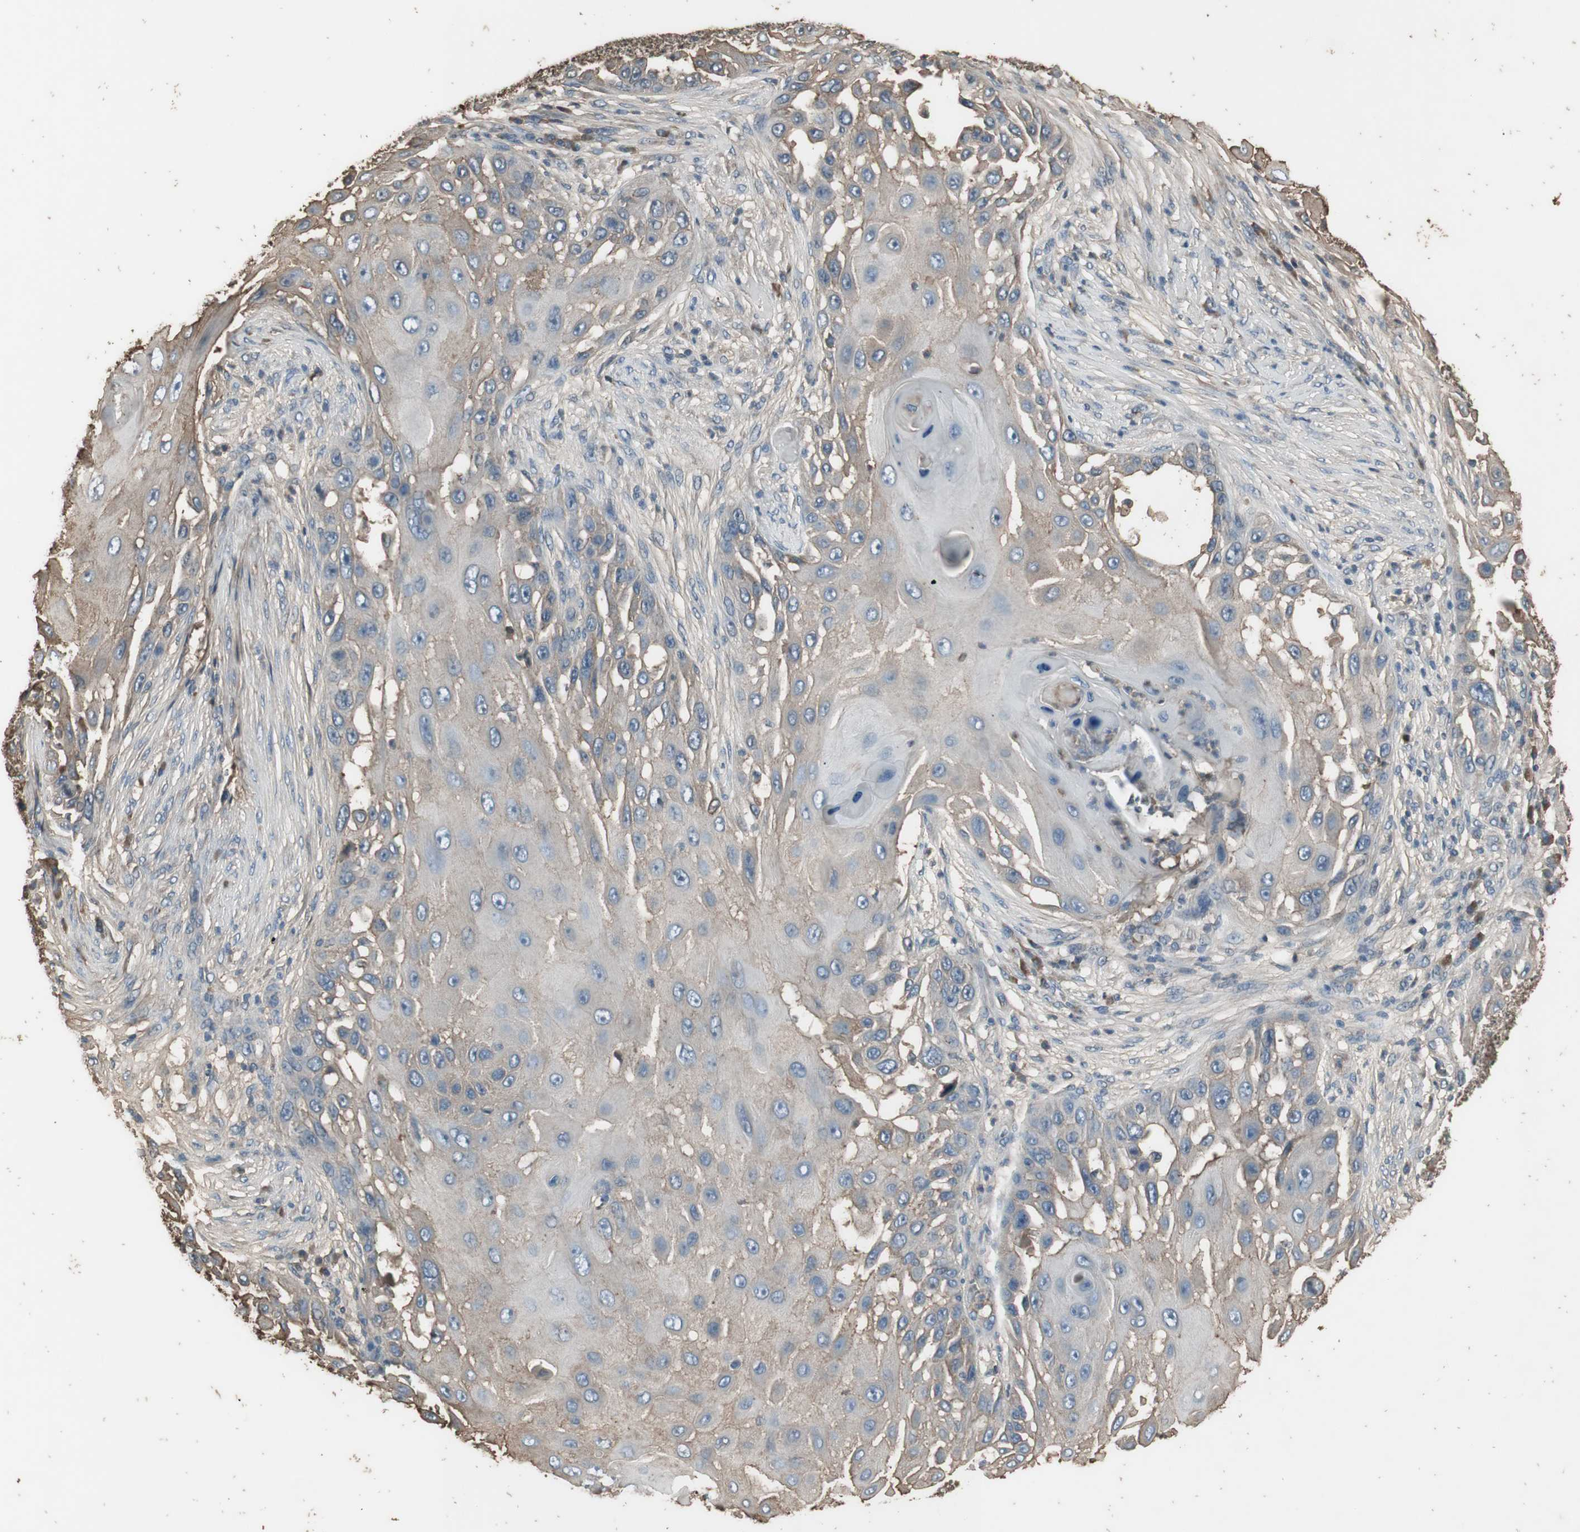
{"staining": {"intensity": "negative", "quantity": "none", "location": "none"}, "tissue": "skin cancer", "cell_type": "Tumor cells", "image_type": "cancer", "snomed": [{"axis": "morphology", "description": "Squamous cell carcinoma, NOS"}, {"axis": "topography", "description": "Skin"}], "caption": "Tumor cells show no significant protein expression in skin cancer (squamous cell carcinoma). The staining was performed using DAB to visualize the protein expression in brown, while the nuclei were stained in blue with hematoxylin (Magnification: 20x).", "gene": "MMP14", "patient": {"sex": "female", "age": 44}}